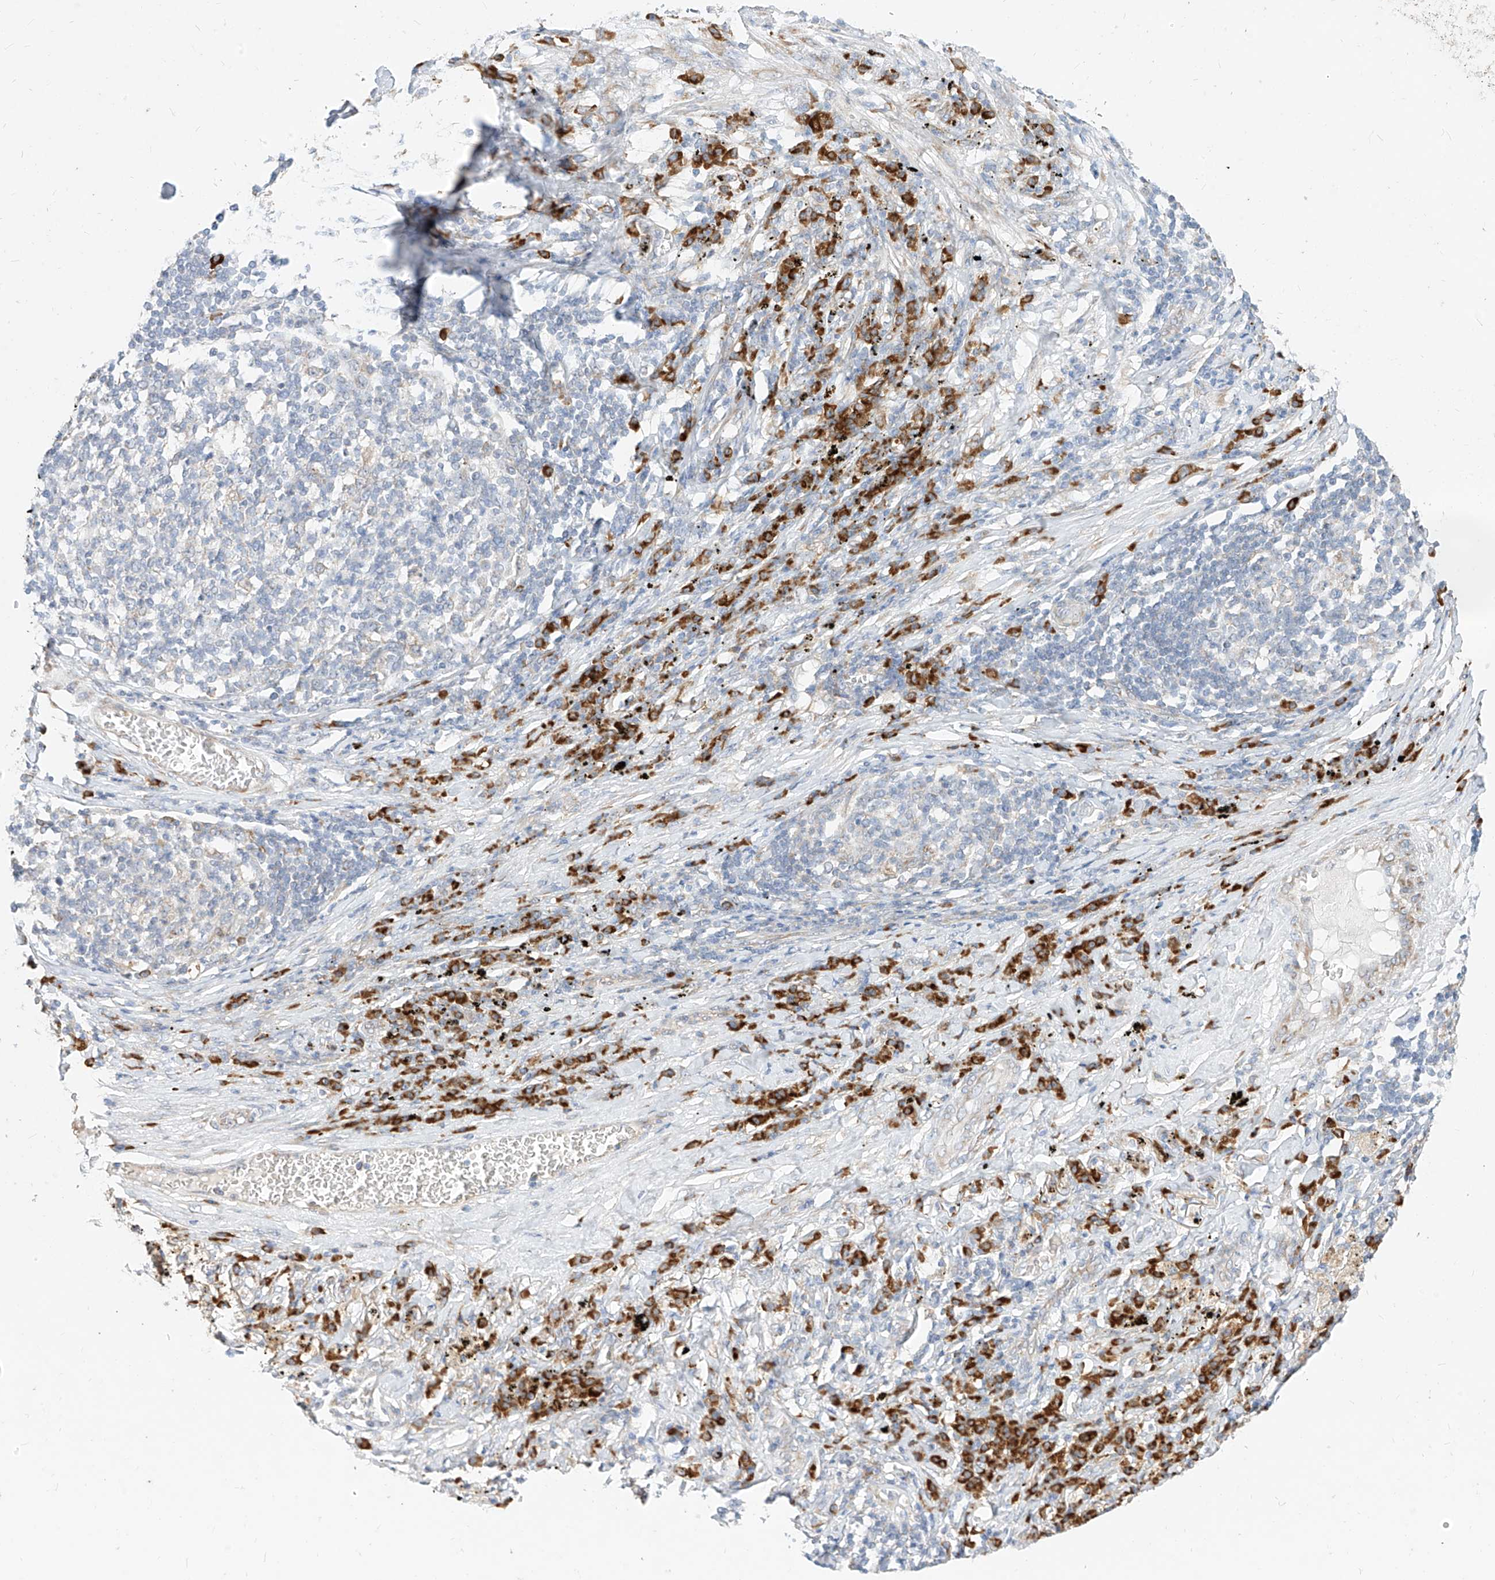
{"staining": {"intensity": "moderate", "quantity": "<25%", "location": "cytoplasmic/membranous"}, "tissue": "lung cancer", "cell_type": "Tumor cells", "image_type": "cancer", "snomed": [{"axis": "morphology", "description": "Squamous cell carcinoma, NOS"}, {"axis": "topography", "description": "Lung"}], "caption": "The micrograph exhibits immunohistochemical staining of lung cancer. There is moderate cytoplasmic/membranous expression is present in approximately <25% of tumor cells. Nuclei are stained in blue.", "gene": "STT3A", "patient": {"sex": "female", "age": 63}}